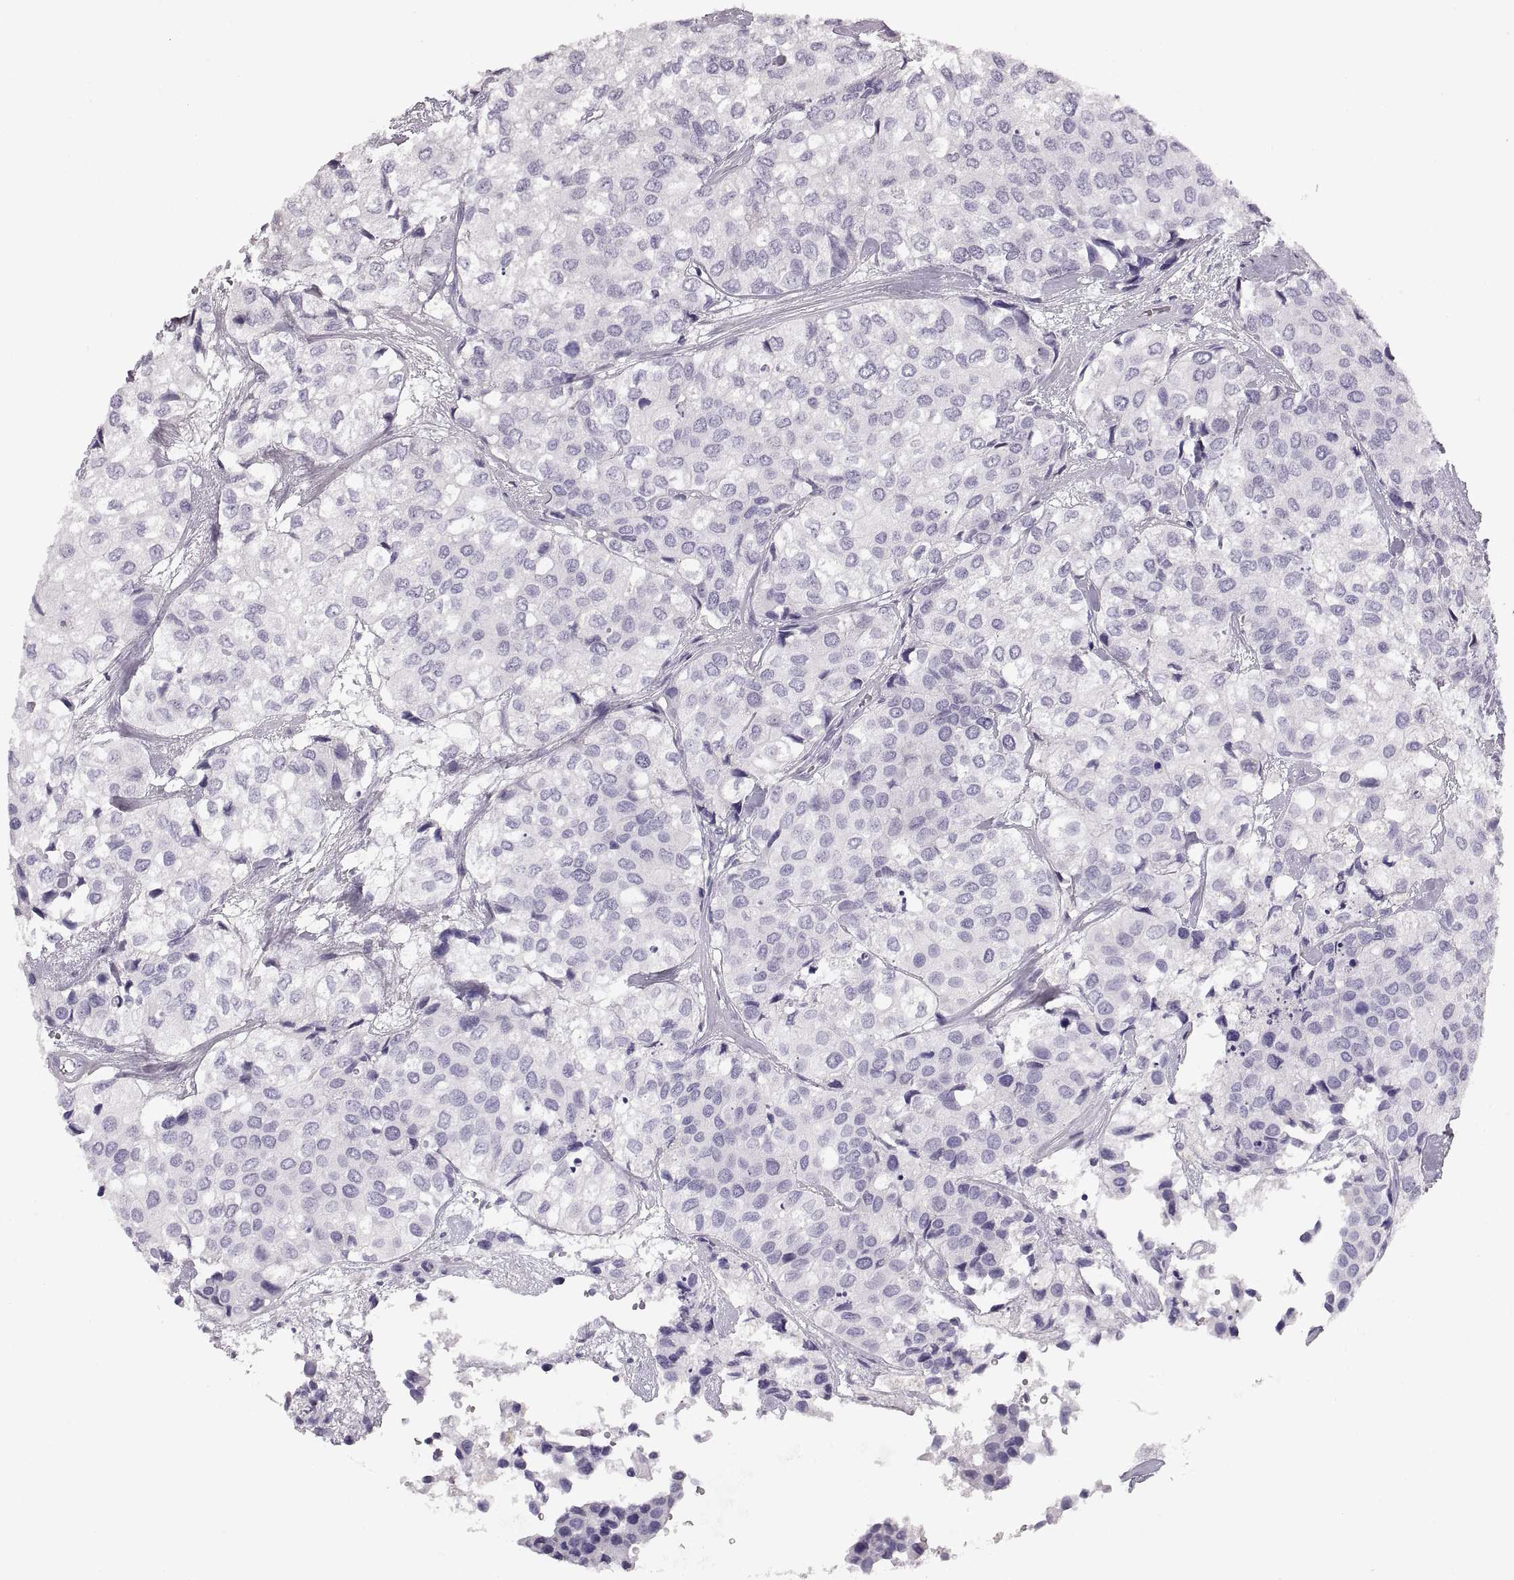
{"staining": {"intensity": "negative", "quantity": "none", "location": "none"}, "tissue": "urothelial cancer", "cell_type": "Tumor cells", "image_type": "cancer", "snomed": [{"axis": "morphology", "description": "Urothelial carcinoma, High grade"}, {"axis": "topography", "description": "Urinary bladder"}], "caption": "This is an immunohistochemistry image of human high-grade urothelial carcinoma. There is no expression in tumor cells.", "gene": "COL9A3", "patient": {"sex": "male", "age": 73}}